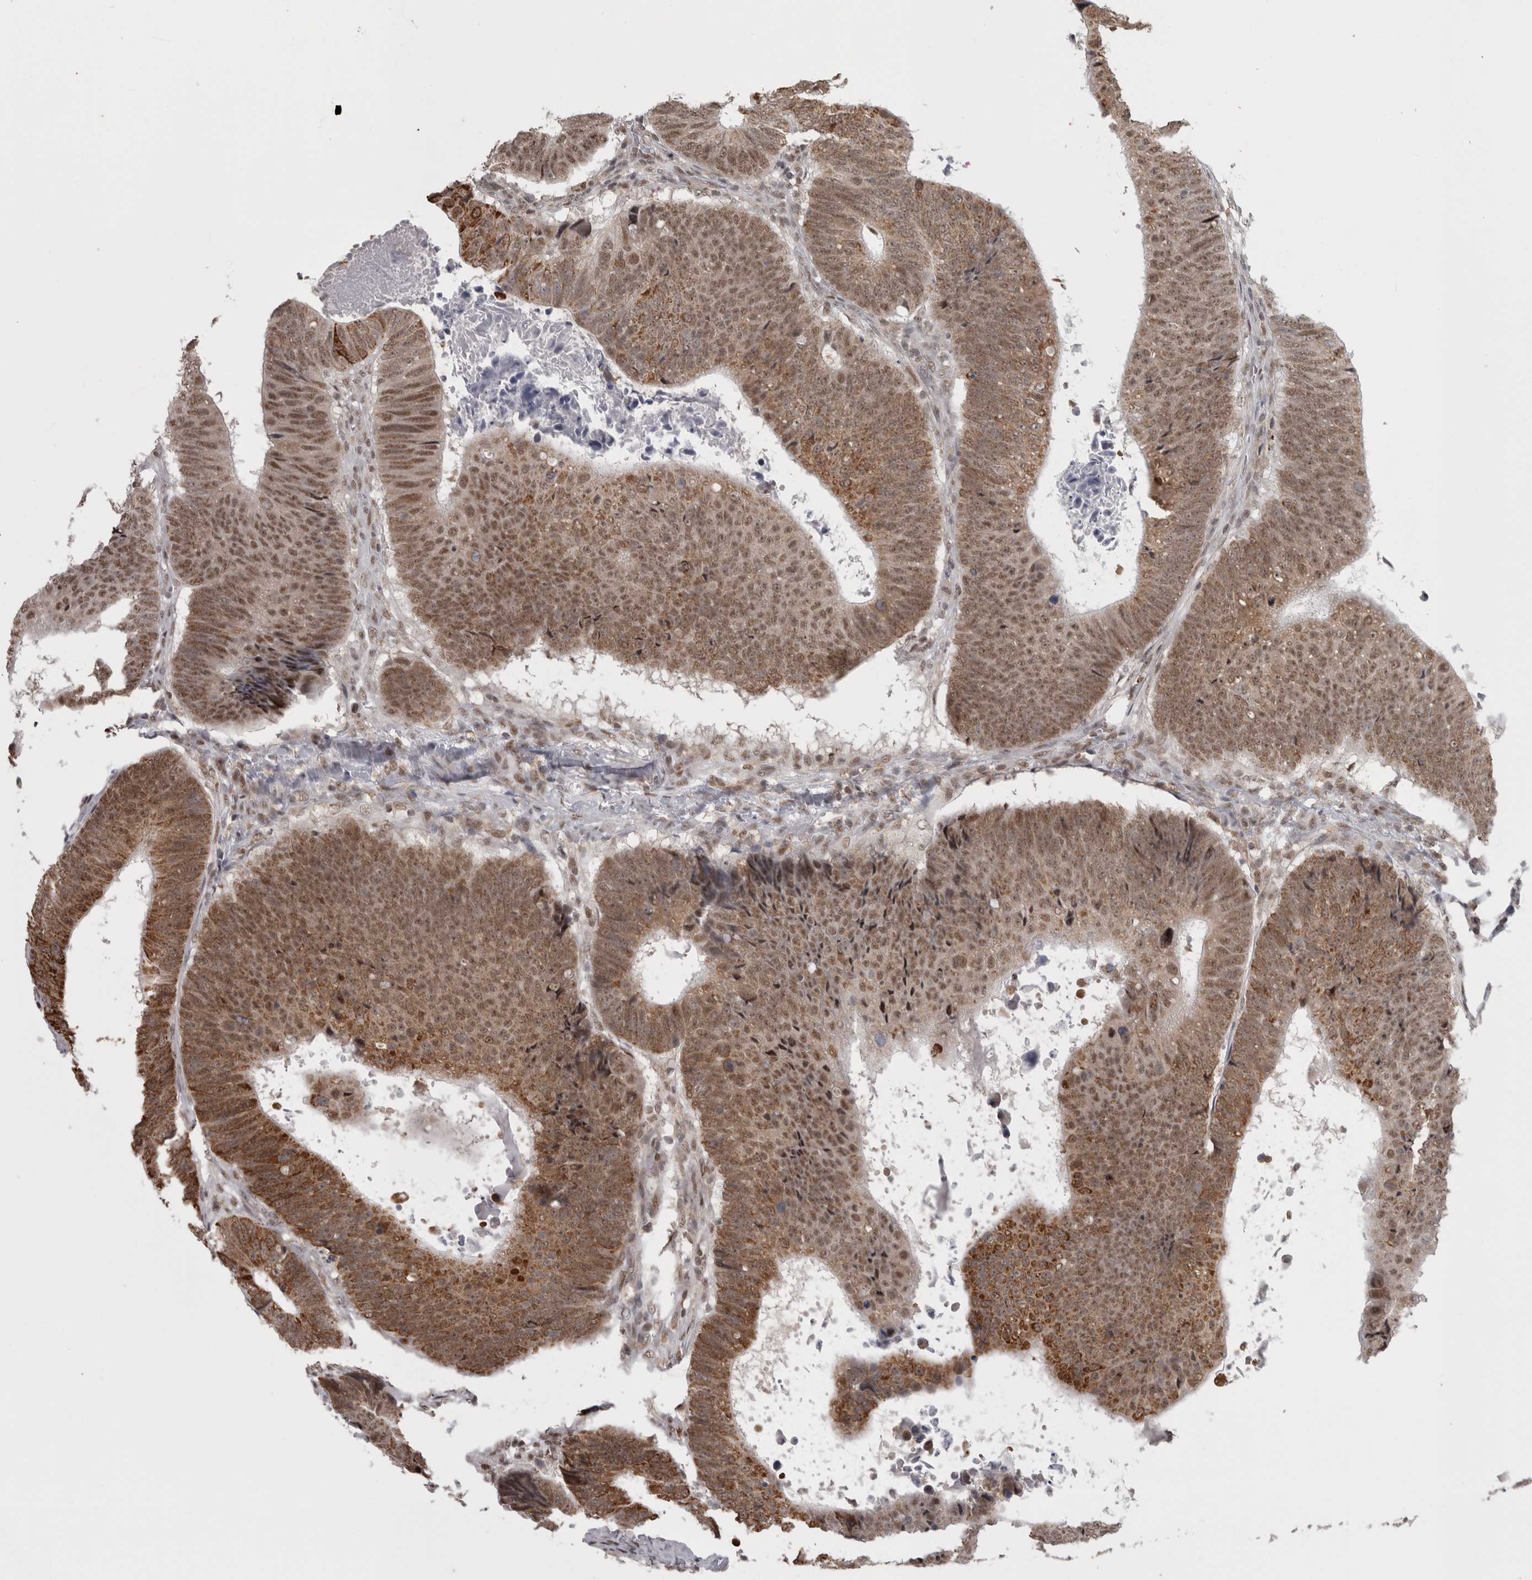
{"staining": {"intensity": "moderate", "quantity": ">75%", "location": "cytoplasmic/membranous,nuclear"}, "tissue": "colorectal cancer", "cell_type": "Tumor cells", "image_type": "cancer", "snomed": [{"axis": "morphology", "description": "Adenocarcinoma, NOS"}, {"axis": "topography", "description": "Colon"}], "caption": "There is medium levels of moderate cytoplasmic/membranous and nuclear staining in tumor cells of adenocarcinoma (colorectal), as demonstrated by immunohistochemical staining (brown color).", "gene": "MICU3", "patient": {"sex": "male", "age": 56}}